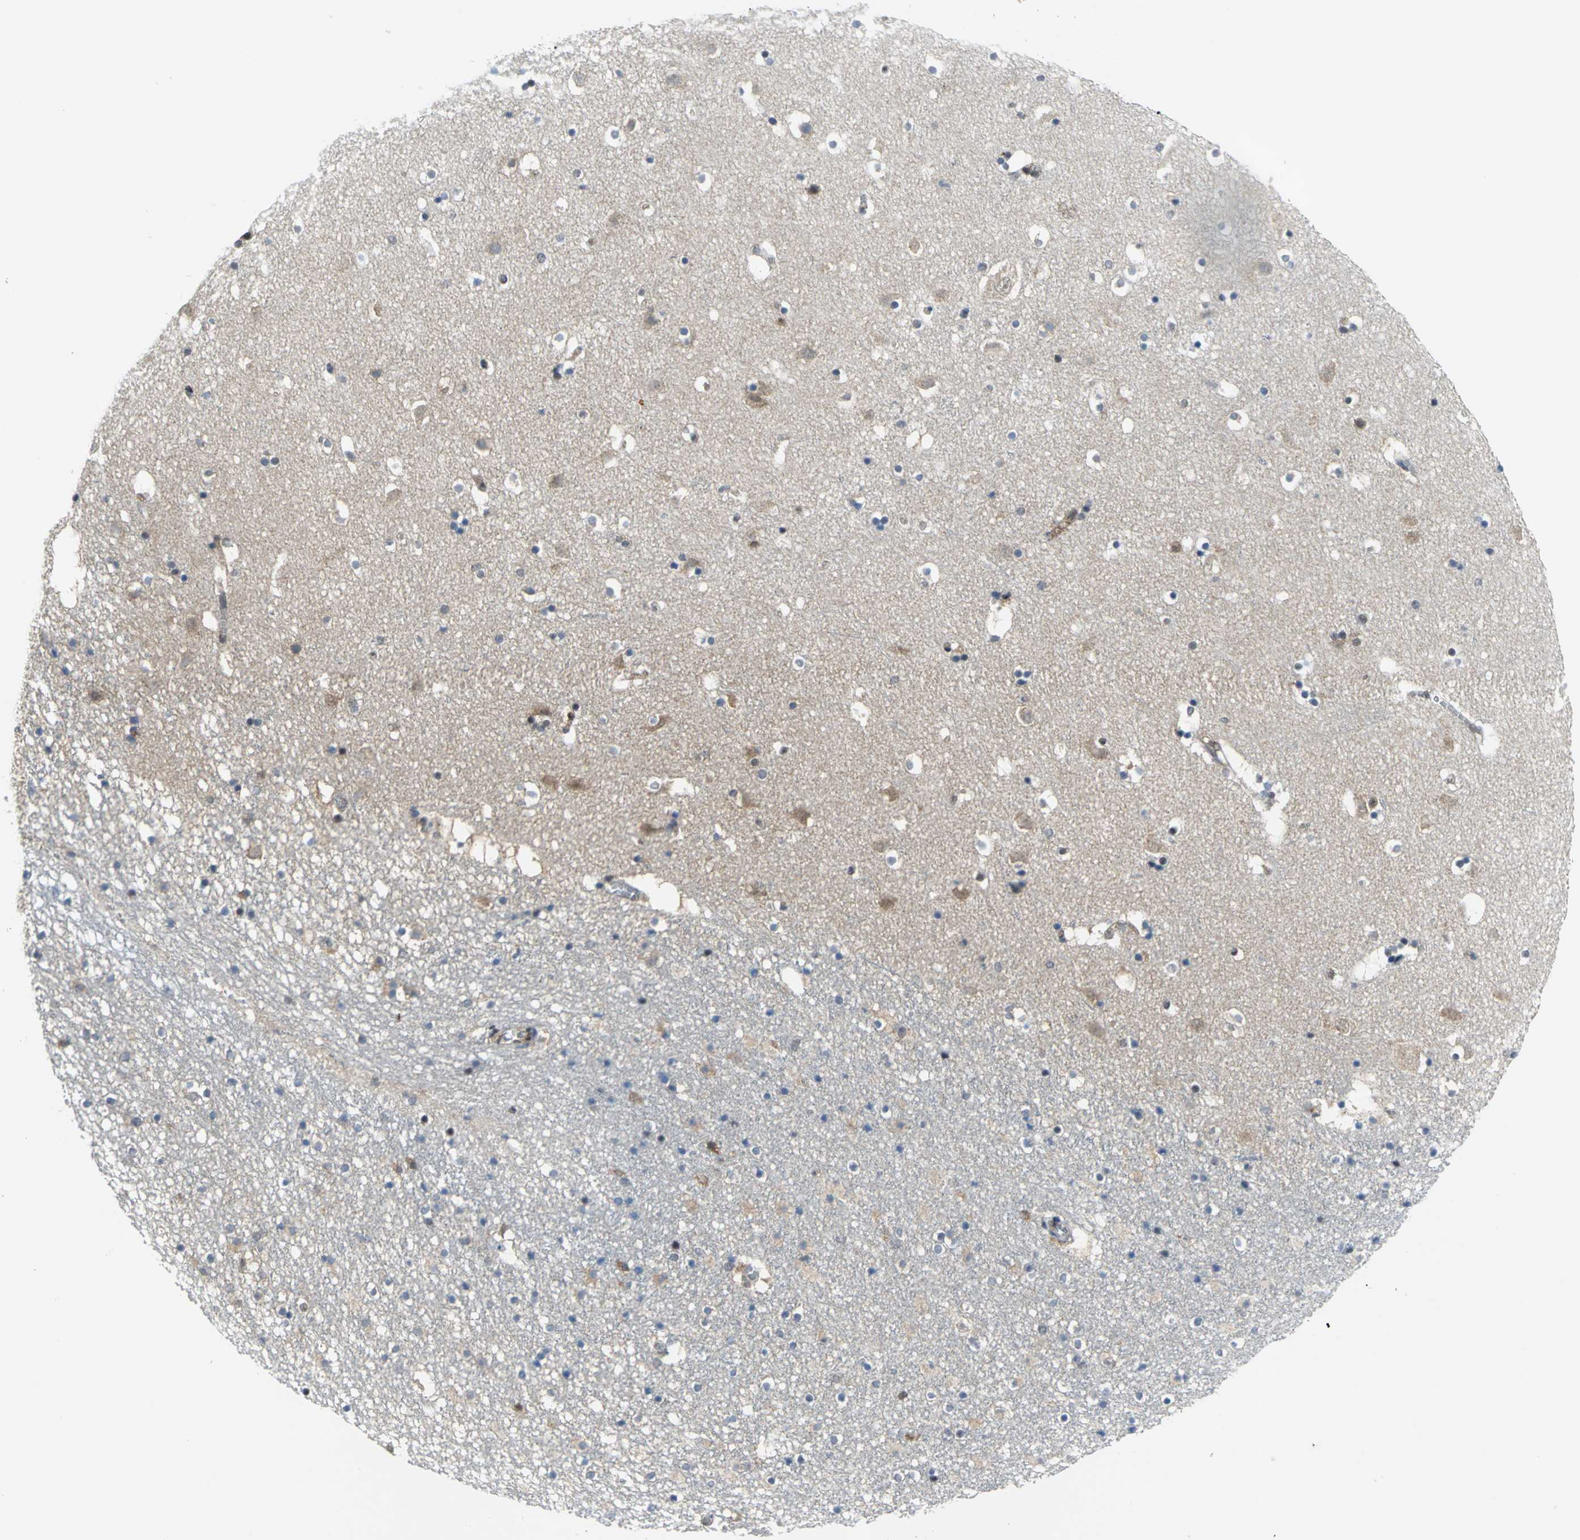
{"staining": {"intensity": "weak", "quantity": "<25%", "location": "nuclear"}, "tissue": "caudate", "cell_type": "Glial cells", "image_type": "normal", "snomed": [{"axis": "morphology", "description": "Normal tissue, NOS"}, {"axis": "topography", "description": "Lateral ventricle wall"}], "caption": "The photomicrograph displays no staining of glial cells in unremarkable caudate.", "gene": "PSMA4", "patient": {"sex": "male", "age": 45}}